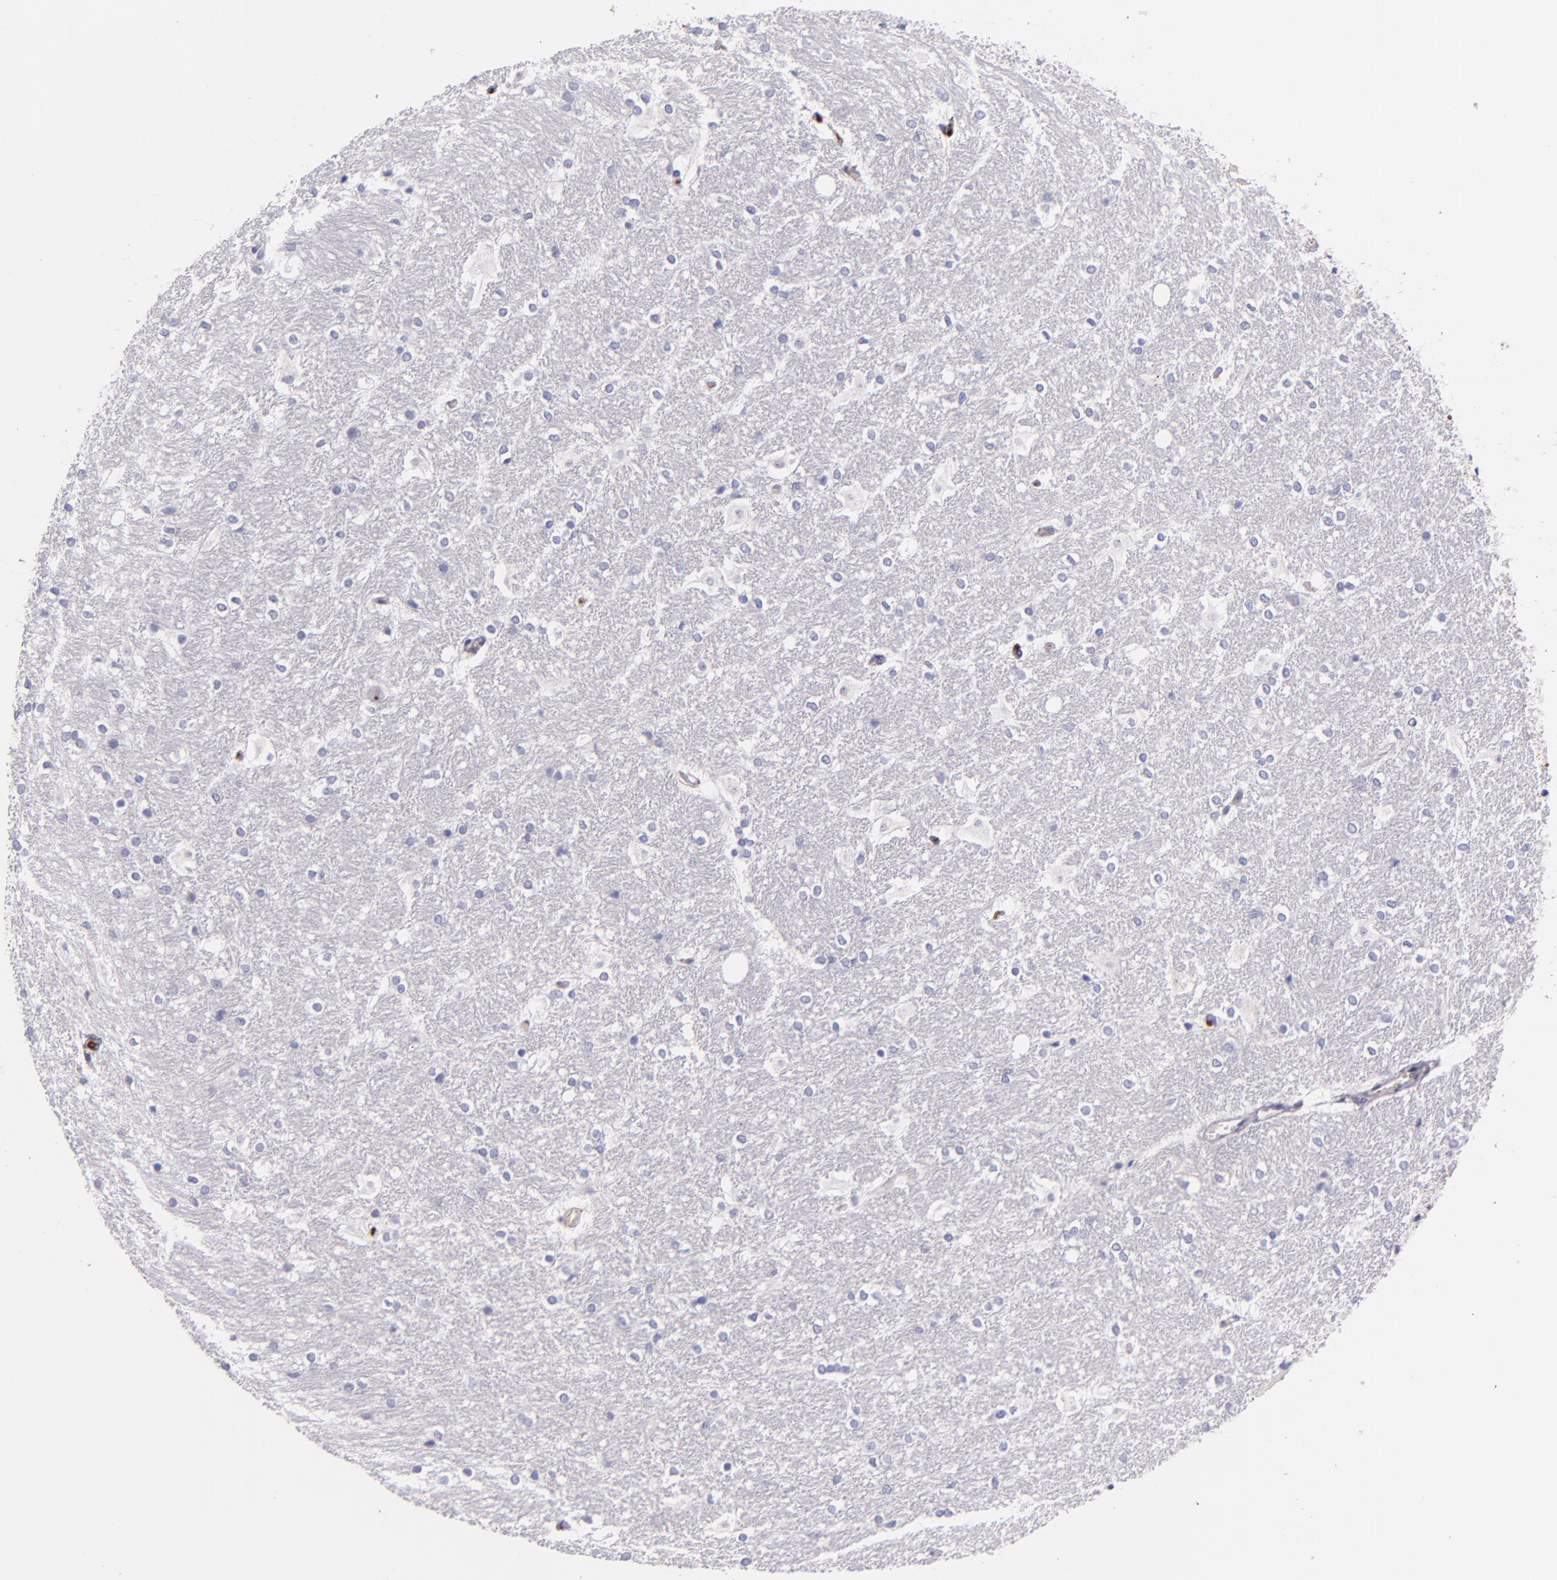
{"staining": {"intensity": "negative", "quantity": "none", "location": "none"}, "tissue": "hippocampus", "cell_type": "Glial cells", "image_type": "normal", "snomed": [{"axis": "morphology", "description": "Normal tissue, NOS"}, {"axis": "topography", "description": "Hippocampus"}], "caption": "Protein analysis of unremarkable hippocampus displays no significant expression in glial cells.", "gene": "KNG1", "patient": {"sex": "female", "age": 19}}